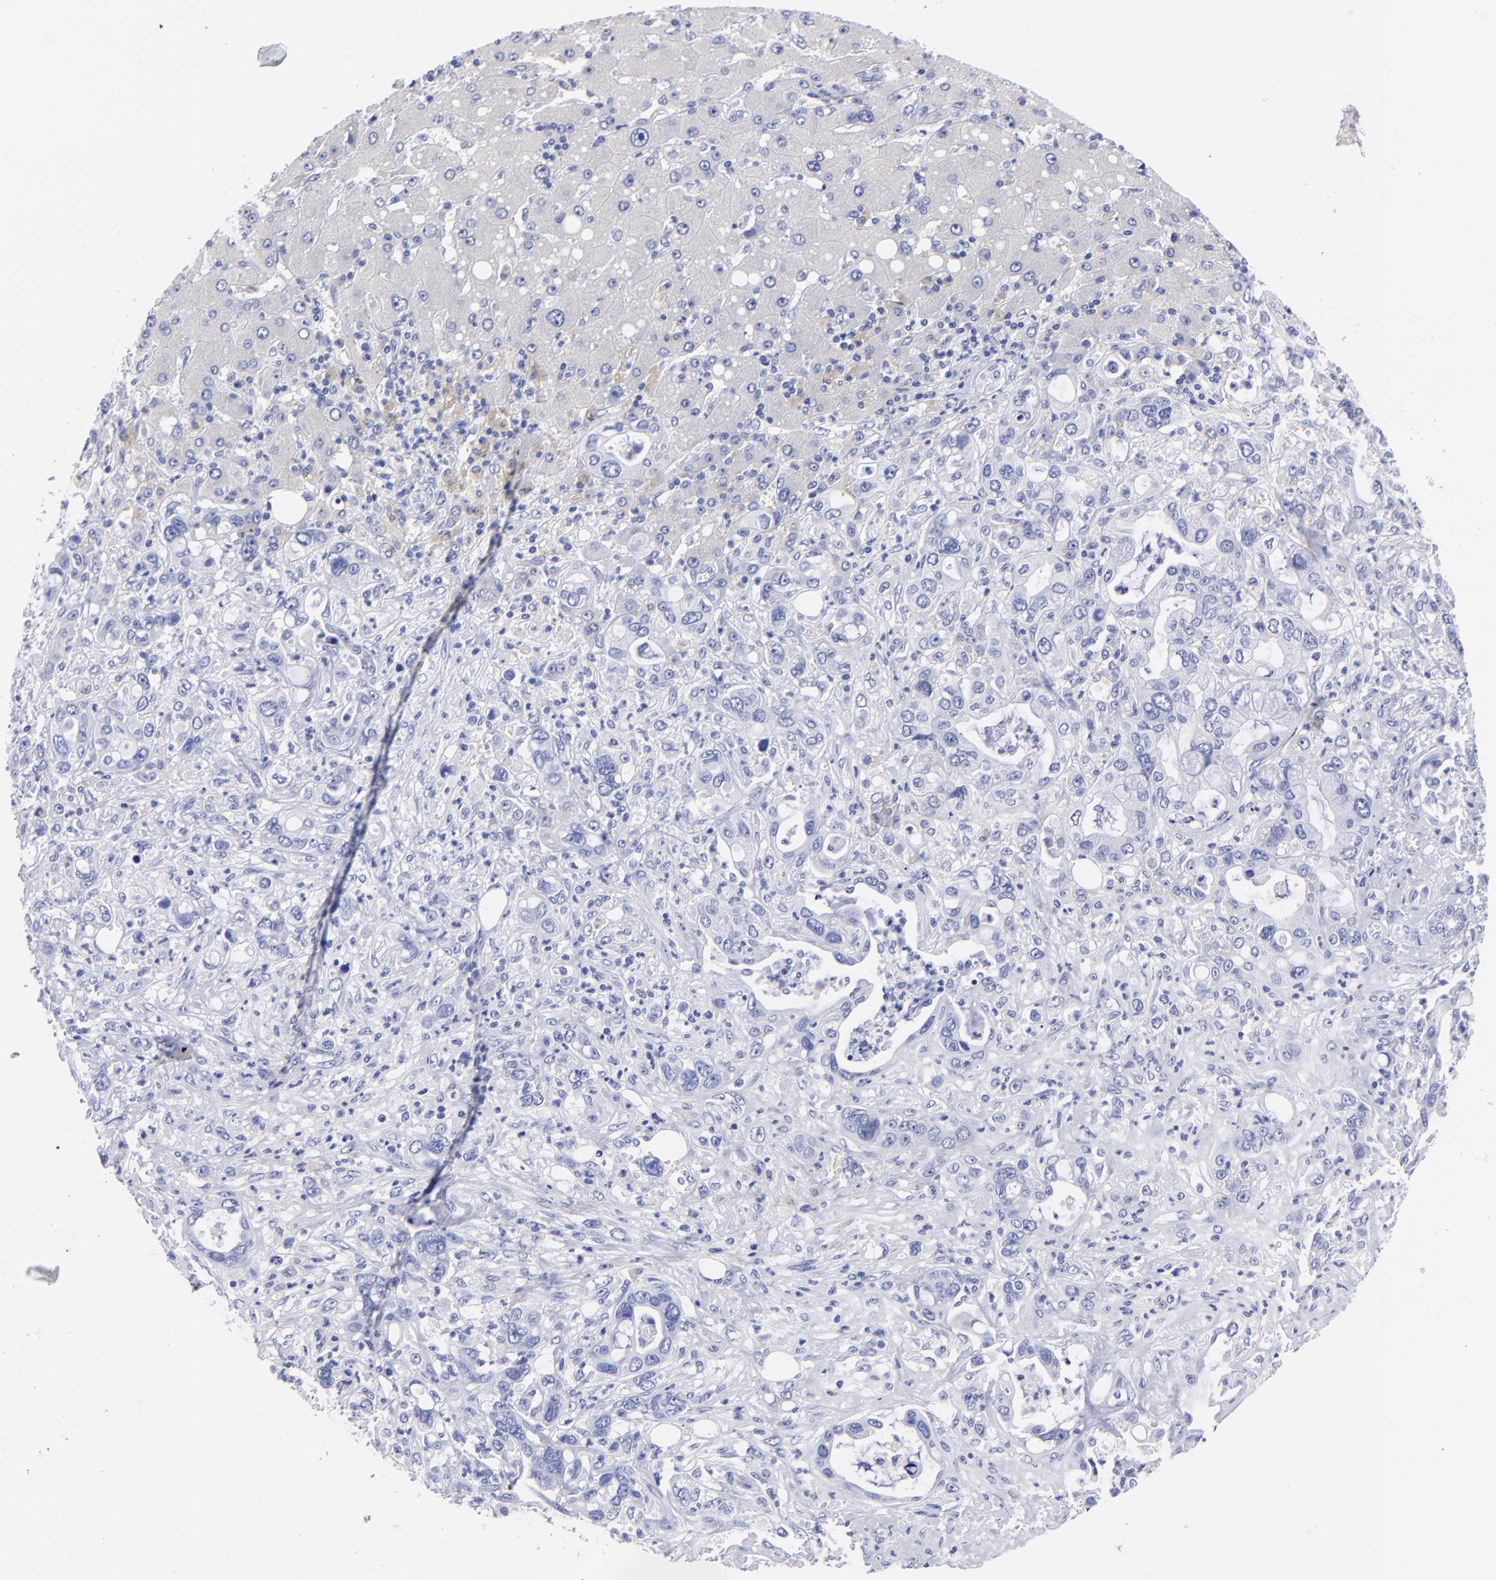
{"staining": {"intensity": "negative", "quantity": "none", "location": "none"}, "tissue": "liver cancer", "cell_type": "Tumor cells", "image_type": "cancer", "snomed": [{"axis": "morphology", "description": "Cholangiocarcinoma"}, {"axis": "topography", "description": "Liver"}], "caption": "Tumor cells show no significant staining in liver cholangiocarcinoma.", "gene": "HORMAD2", "patient": {"sex": "female", "age": 65}}